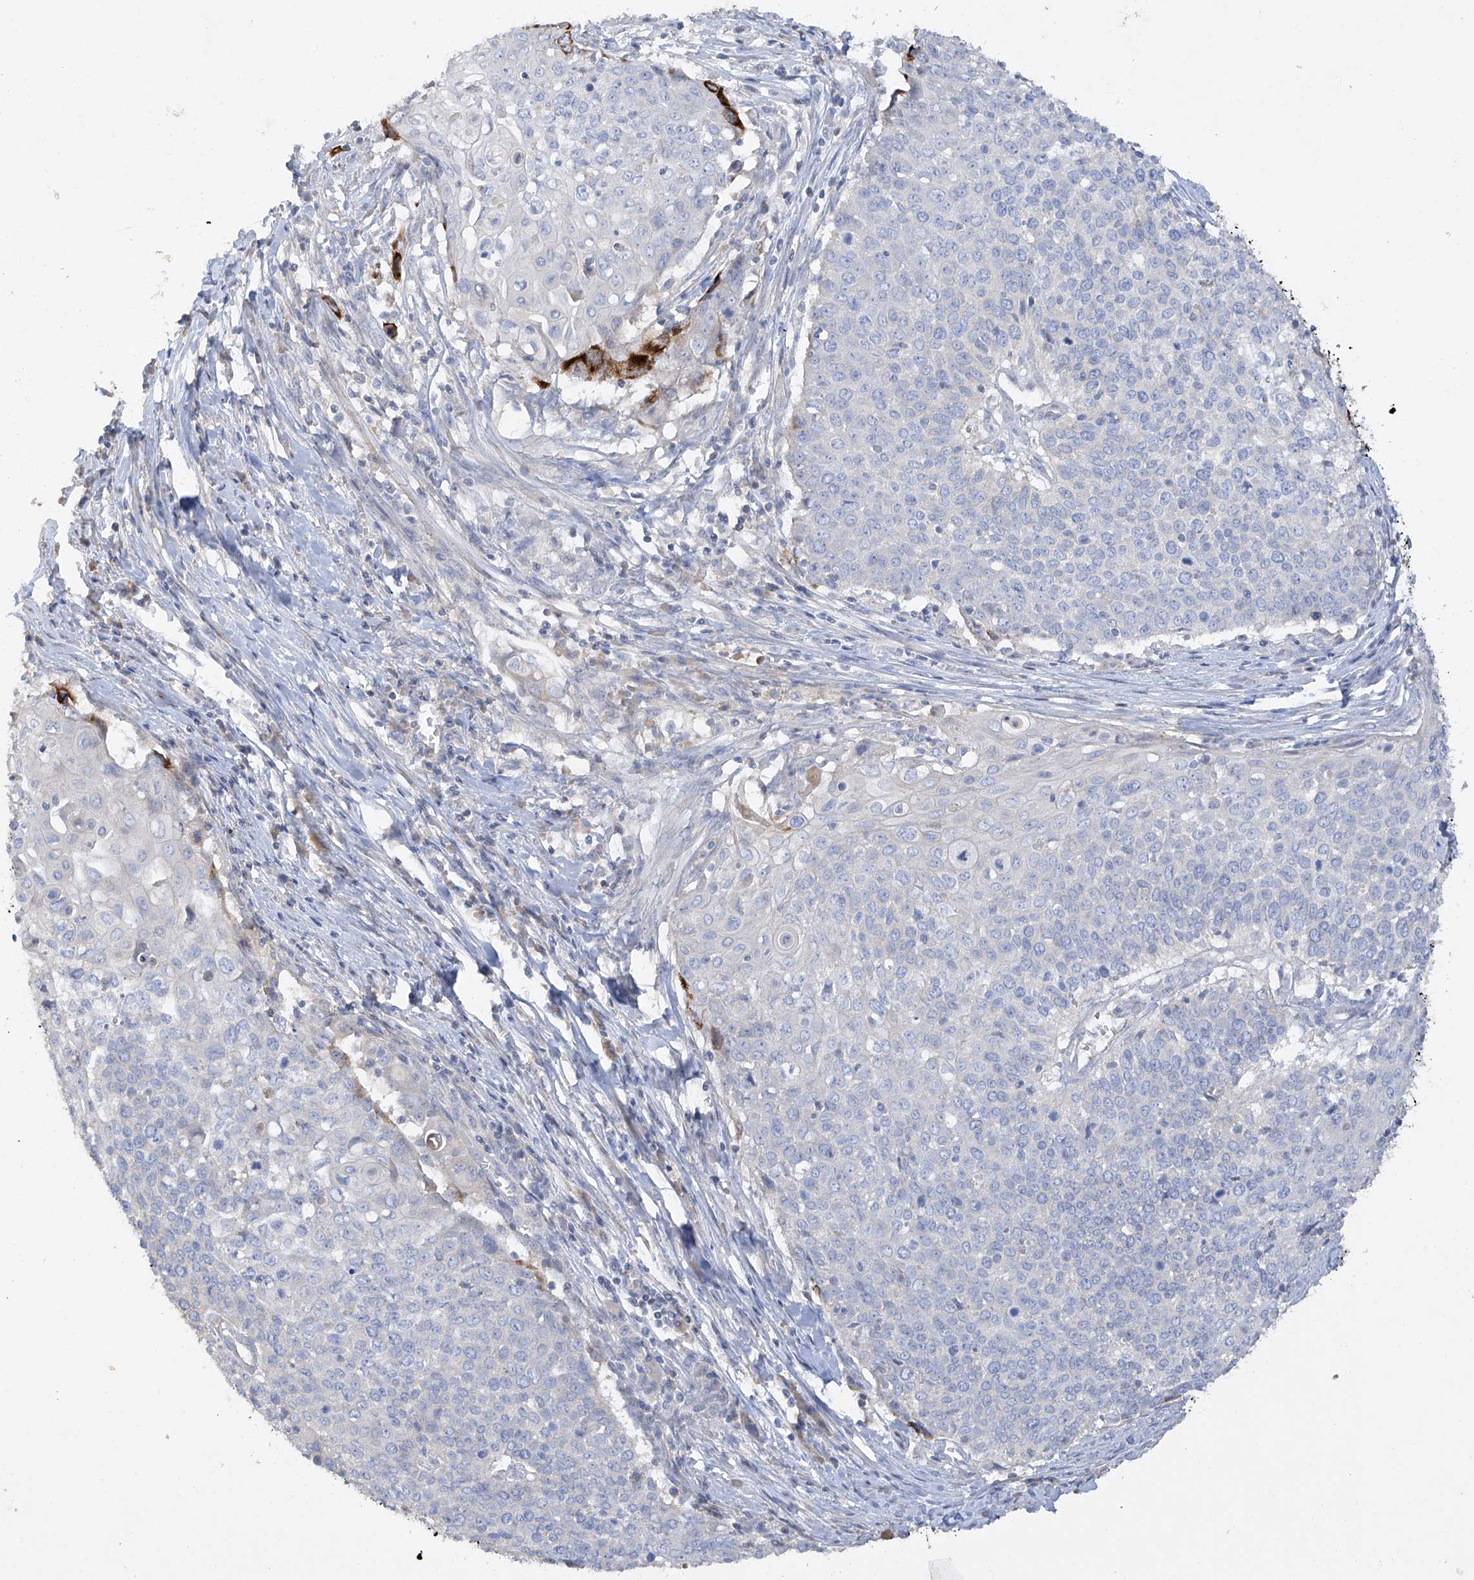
{"staining": {"intensity": "negative", "quantity": "none", "location": "none"}, "tissue": "cervical cancer", "cell_type": "Tumor cells", "image_type": "cancer", "snomed": [{"axis": "morphology", "description": "Squamous cell carcinoma, NOS"}, {"axis": "topography", "description": "Cervix"}], "caption": "Protein analysis of cervical cancer exhibits no significant positivity in tumor cells. (DAB (3,3'-diaminobenzidine) immunohistochemistry (IHC) visualized using brightfield microscopy, high magnification).", "gene": "PRSS12", "patient": {"sex": "female", "age": 39}}